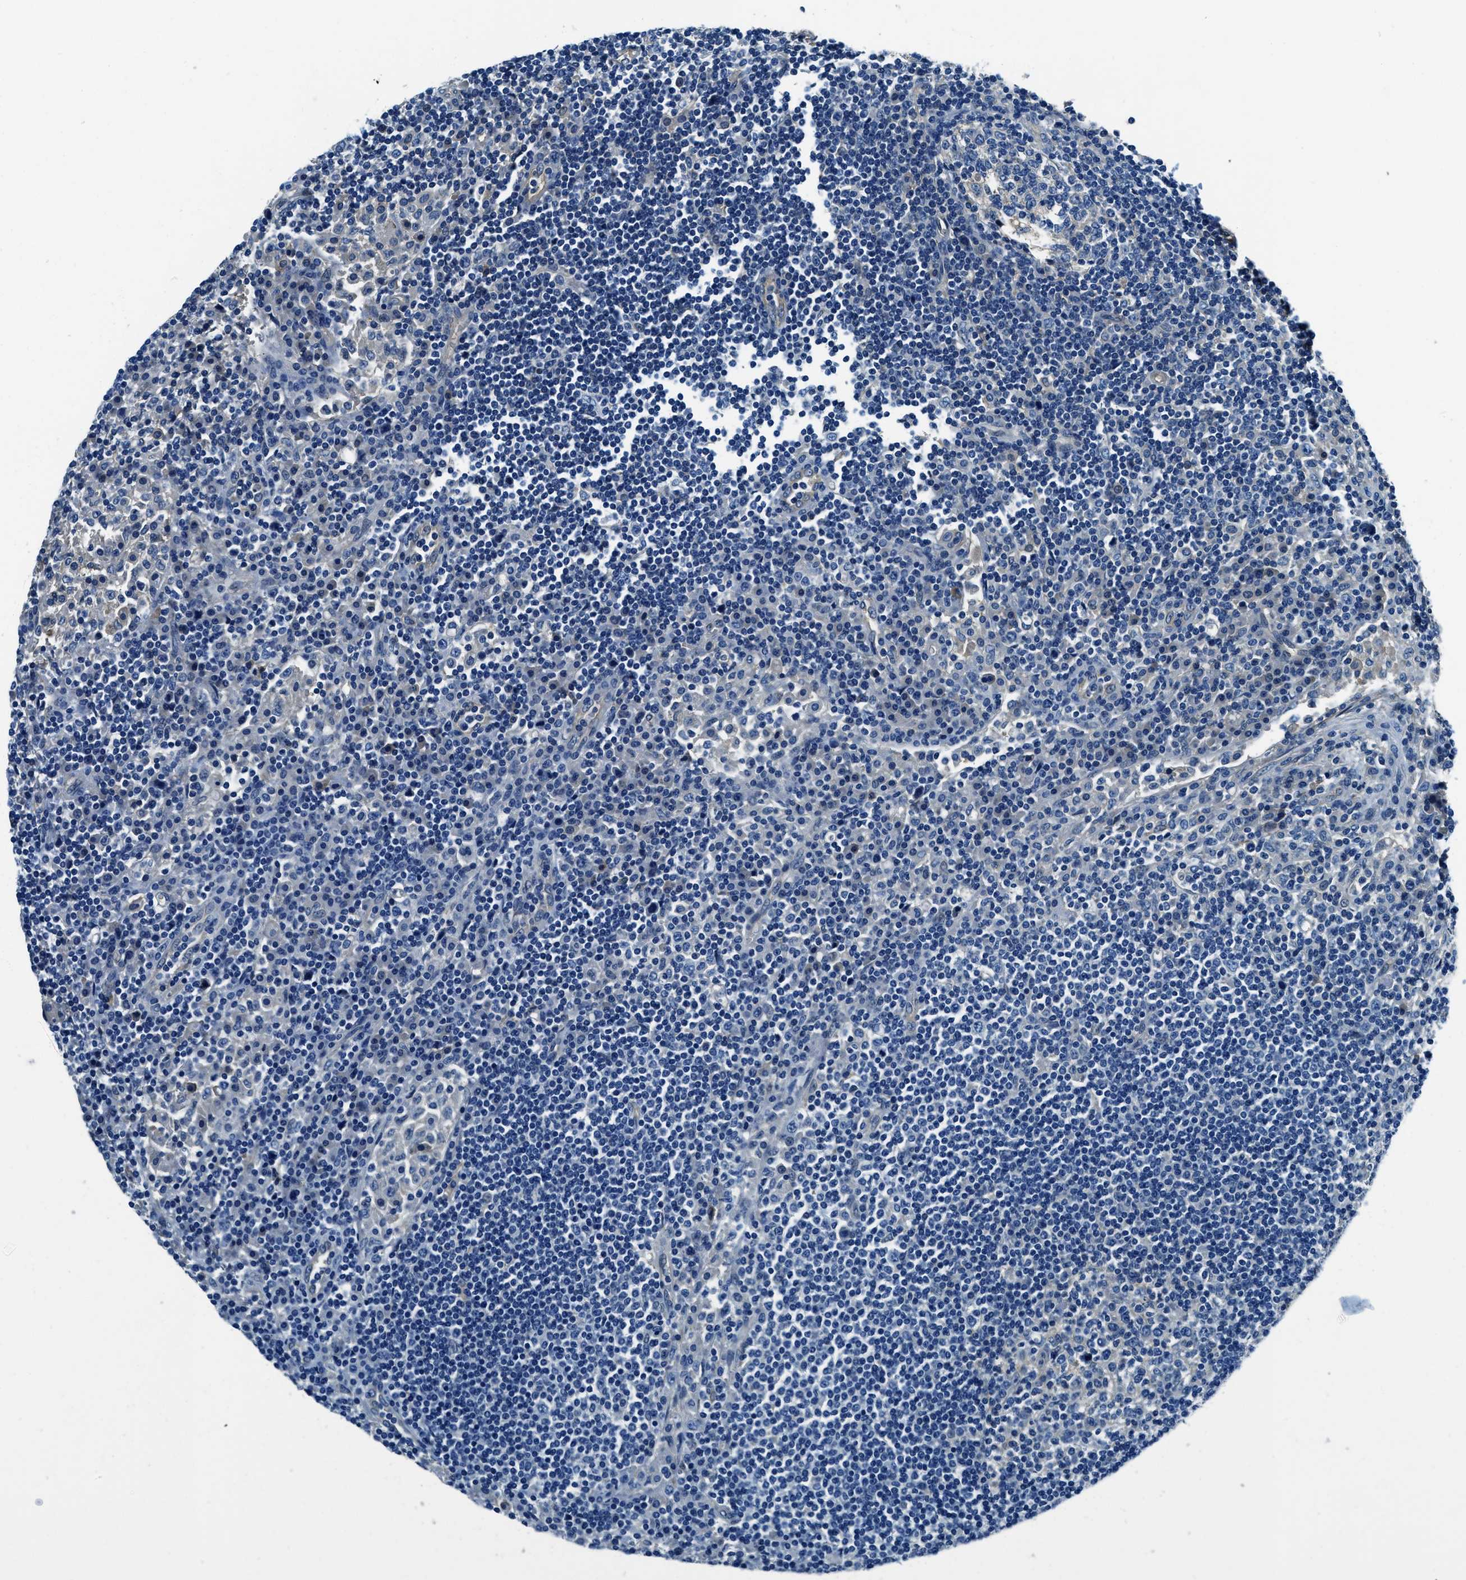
{"staining": {"intensity": "weak", "quantity": "<25%", "location": "cytoplasmic/membranous"}, "tissue": "lymph node", "cell_type": "Germinal center cells", "image_type": "normal", "snomed": [{"axis": "morphology", "description": "Normal tissue, NOS"}, {"axis": "topography", "description": "Lymph node"}], "caption": "A histopathology image of lymph node stained for a protein exhibits no brown staining in germinal center cells.", "gene": "TWF1", "patient": {"sex": "female", "age": 53}}